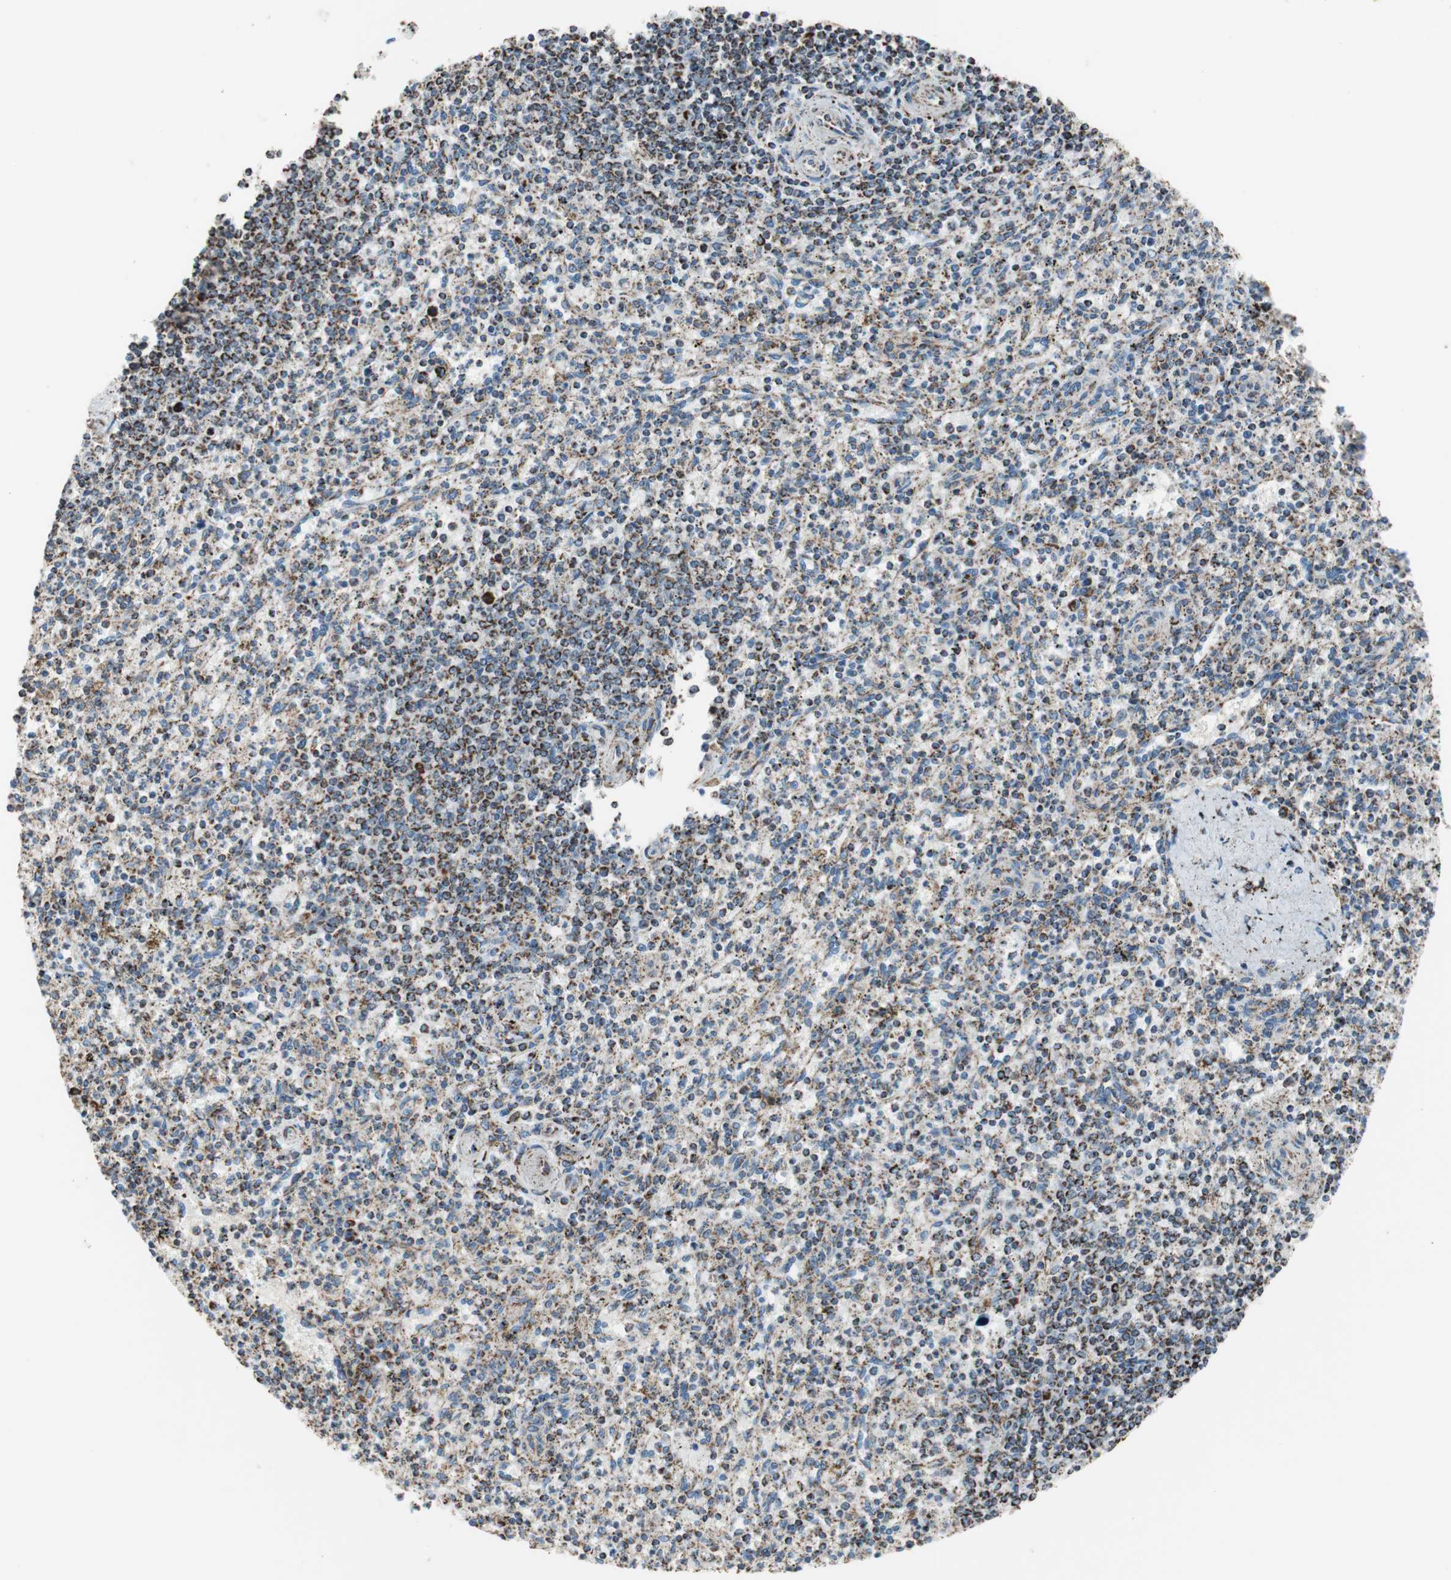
{"staining": {"intensity": "strong", "quantity": "<25%", "location": "cytoplasmic/membranous"}, "tissue": "spleen", "cell_type": "Cells in red pulp", "image_type": "normal", "snomed": [{"axis": "morphology", "description": "Normal tissue, NOS"}, {"axis": "topography", "description": "Spleen"}], "caption": "Immunohistochemical staining of normal spleen displays strong cytoplasmic/membranous protein expression in about <25% of cells in red pulp.", "gene": "PCSK4", "patient": {"sex": "male", "age": 72}}